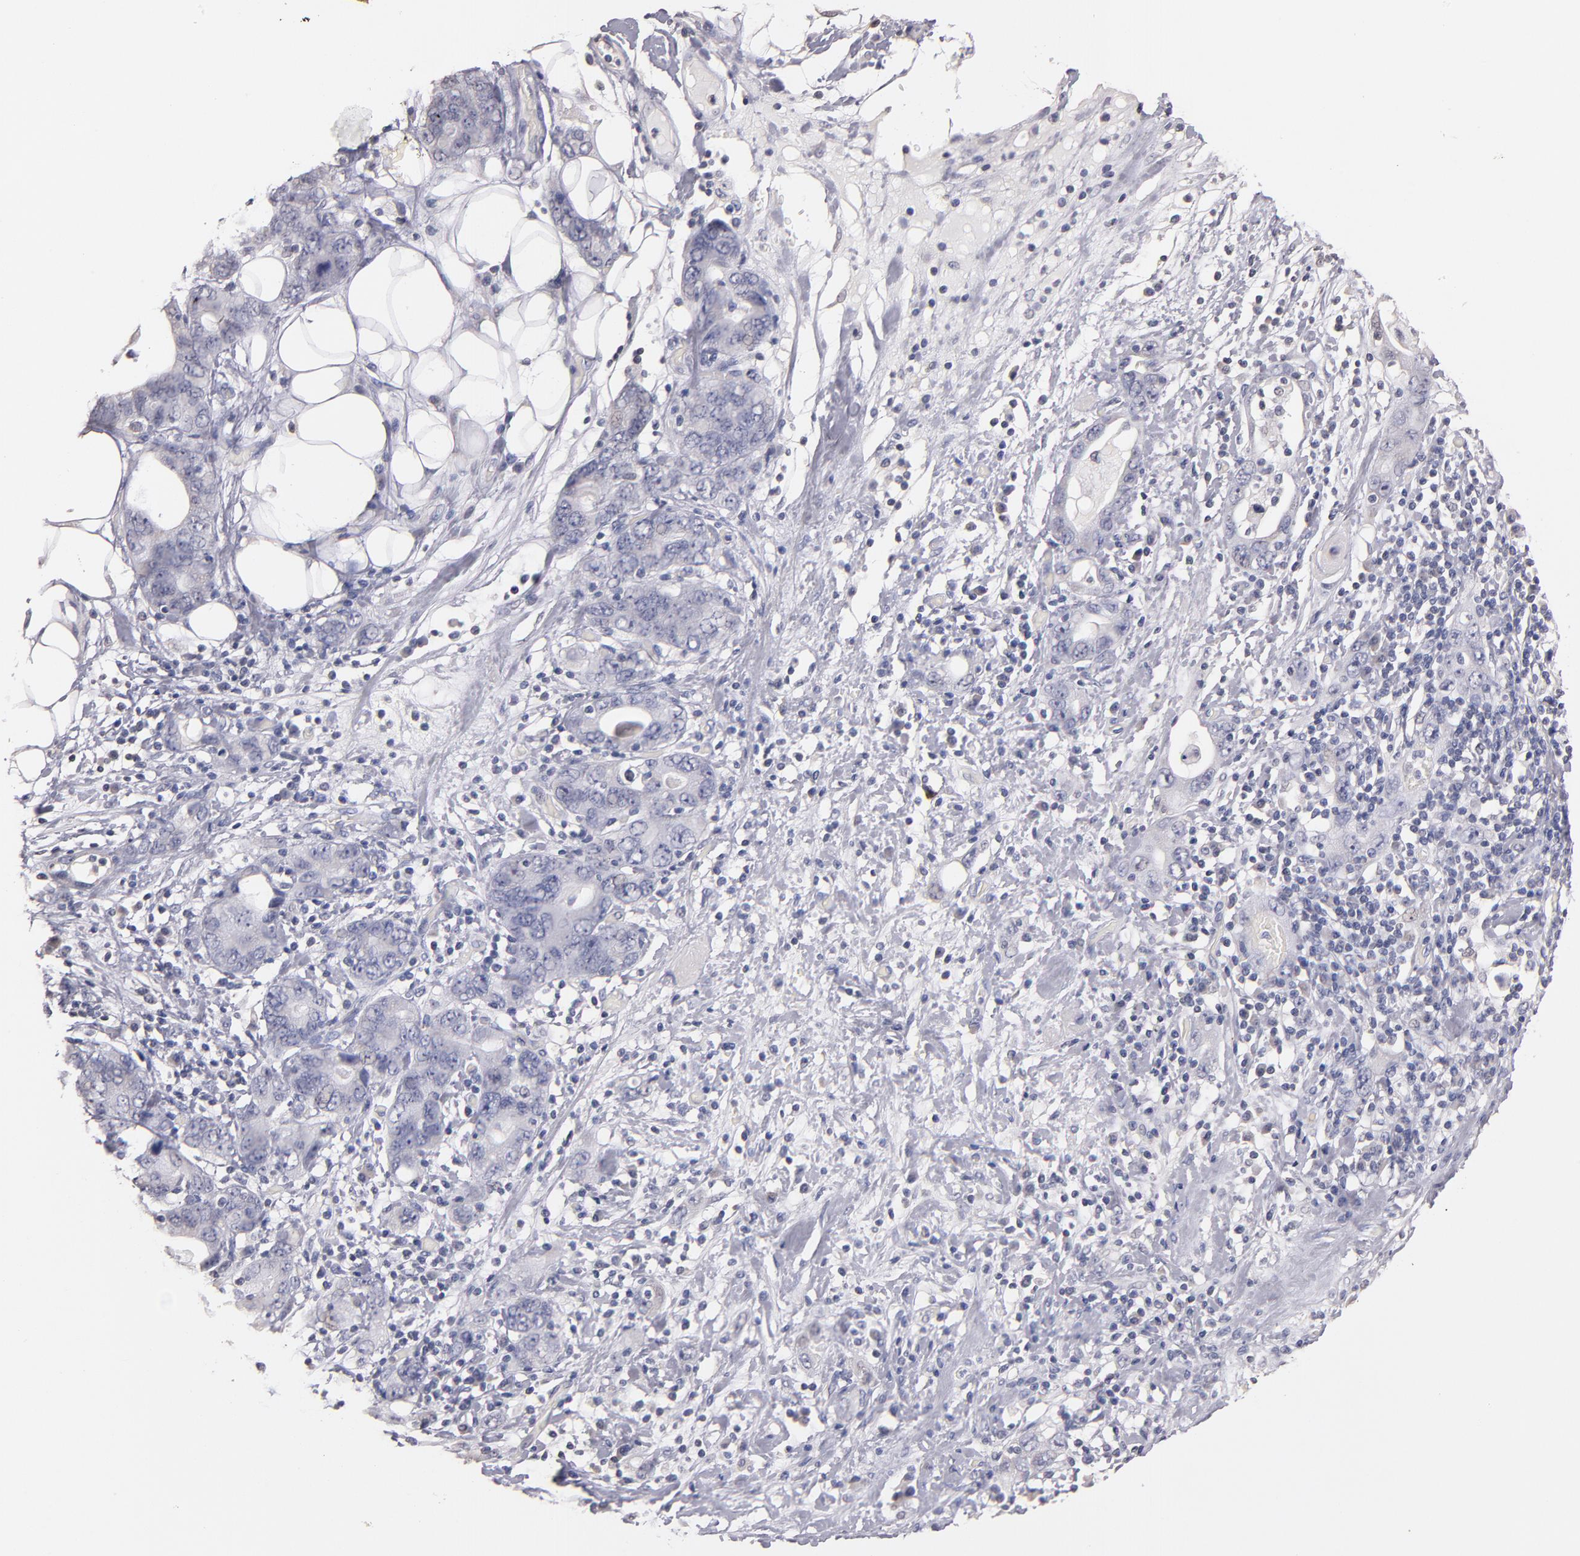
{"staining": {"intensity": "negative", "quantity": "none", "location": "none"}, "tissue": "stomach cancer", "cell_type": "Tumor cells", "image_type": "cancer", "snomed": [{"axis": "morphology", "description": "Adenocarcinoma, NOS"}, {"axis": "topography", "description": "Stomach, lower"}], "caption": "There is no significant positivity in tumor cells of stomach cancer.", "gene": "SOX10", "patient": {"sex": "female", "age": 93}}